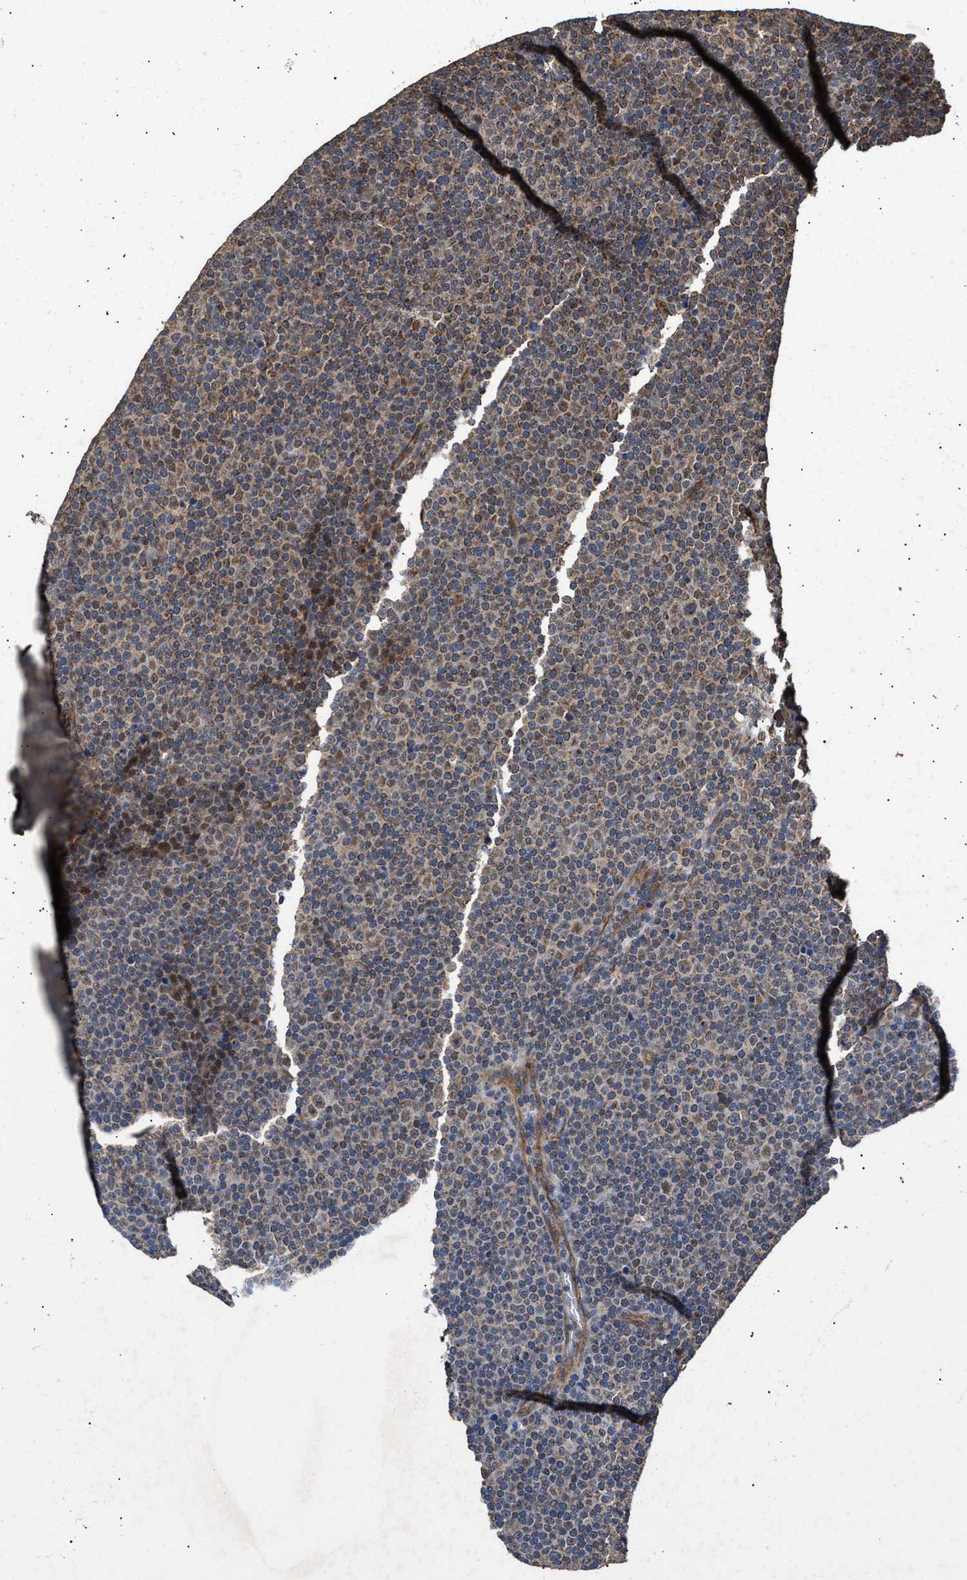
{"staining": {"intensity": "weak", "quantity": ">75%", "location": "cytoplasmic/membranous"}, "tissue": "lymphoma", "cell_type": "Tumor cells", "image_type": "cancer", "snomed": [{"axis": "morphology", "description": "Malignant lymphoma, non-Hodgkin's type, Low grade"}, {"axis": "topography", "description": "Lymph node"}], "caption": "A brown stain shows weak cytoplasmic/membranous staining of a protein in lymphoma tumor cells. The staining is performed using DAB brown chromogen to label protein expression. The nuclei are counter-stained blue using hematoxylin.", "gene": "ZNHIT6", "patient": {"sex": "female", "age": 67}}